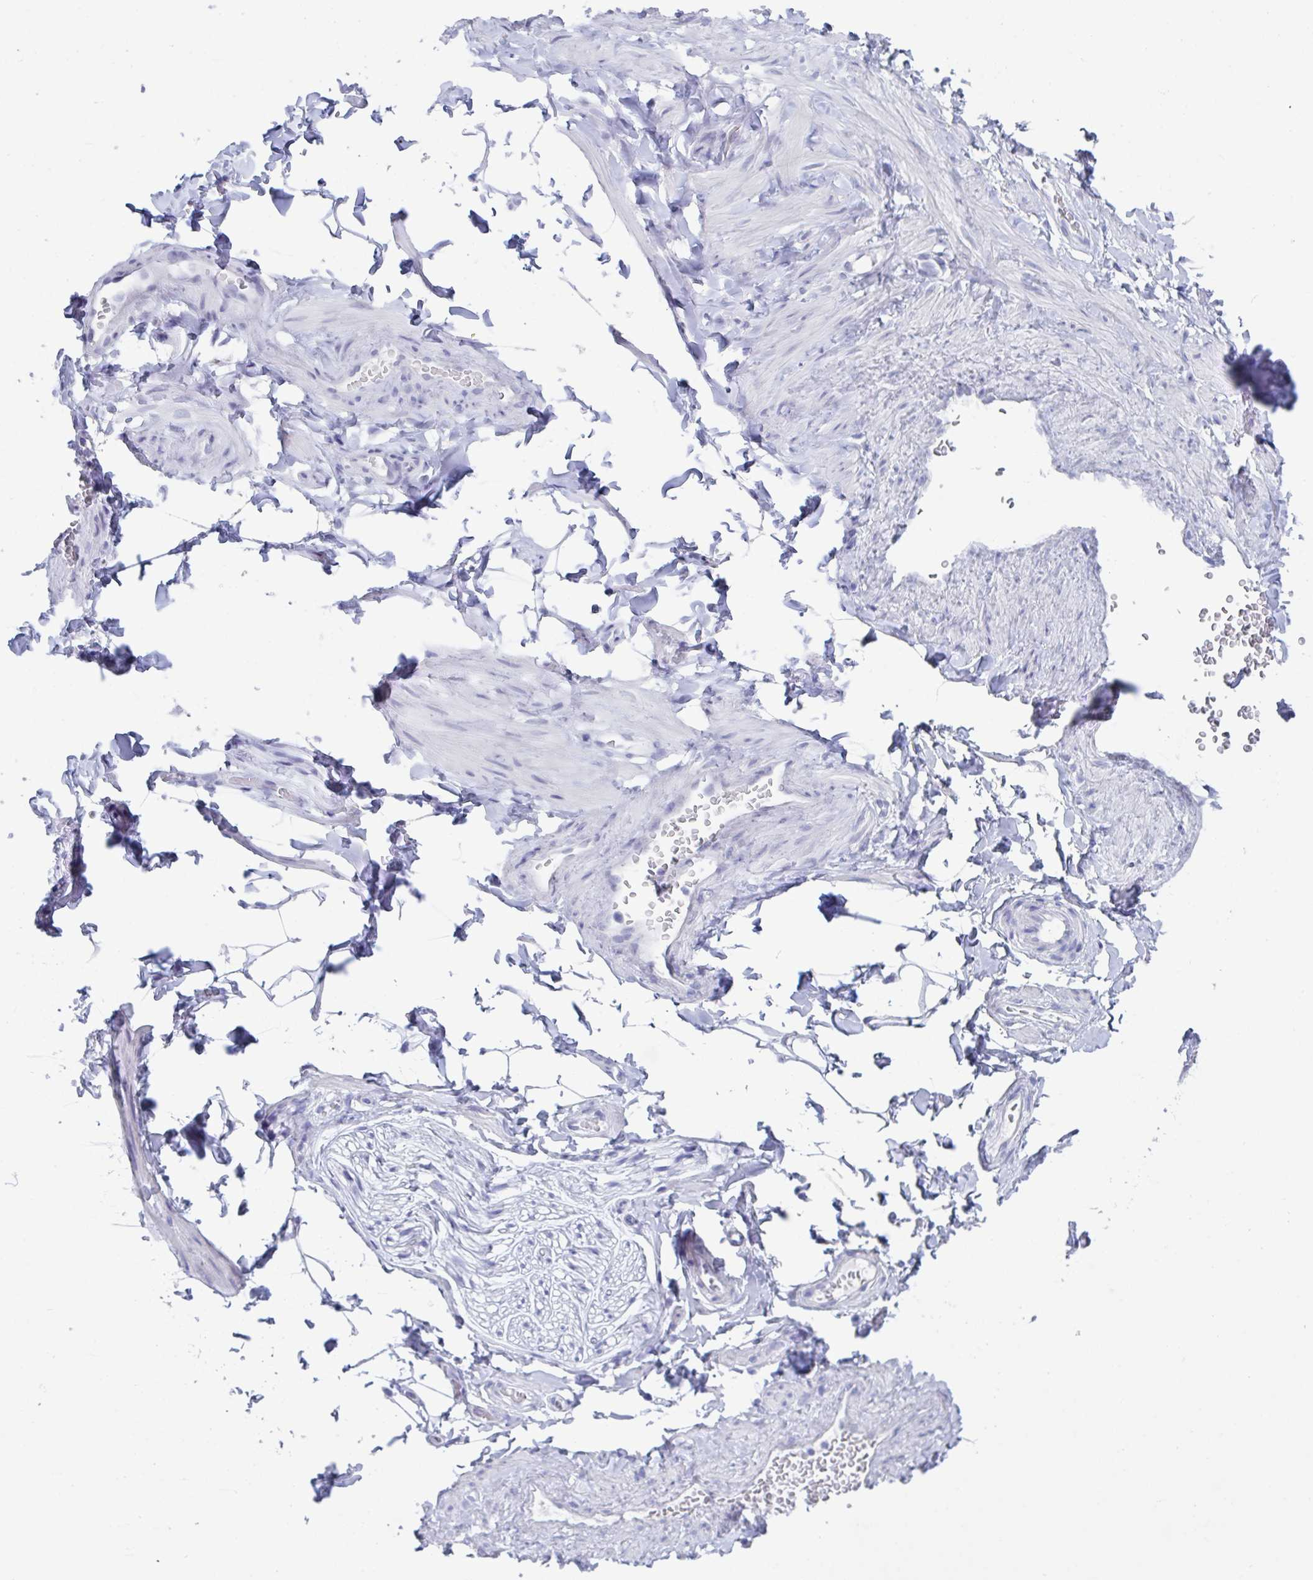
{"staining": {"intensity": "negative", "quantity": "none", "location": "none"}, "tissue": "adipose tissue", "cell_type": "Adipocytes", "image_type": "normal", "snomed": [{"axis": "morphology", "description": "Normal tissue, NOS"}, {"axis": "topography", "description": "Soft tissue"}, {"axis": "topography", "description": "Adipose tissue"}, {"axis": "topography", "description": "Vascular tissue"}, {"axis": "topography", "description": "Peripheral nerve tissue"}], "caption": "High magnification brightfield microscopy of unremarkable adipose tissue stained with DAB (brown) and counterstained with hematoxylin (blue): adipocytes show no significant positivity. Nuclei are stained in blue.", "gene": "CDX4", "patient": {"sex": "male", "age": 29}}